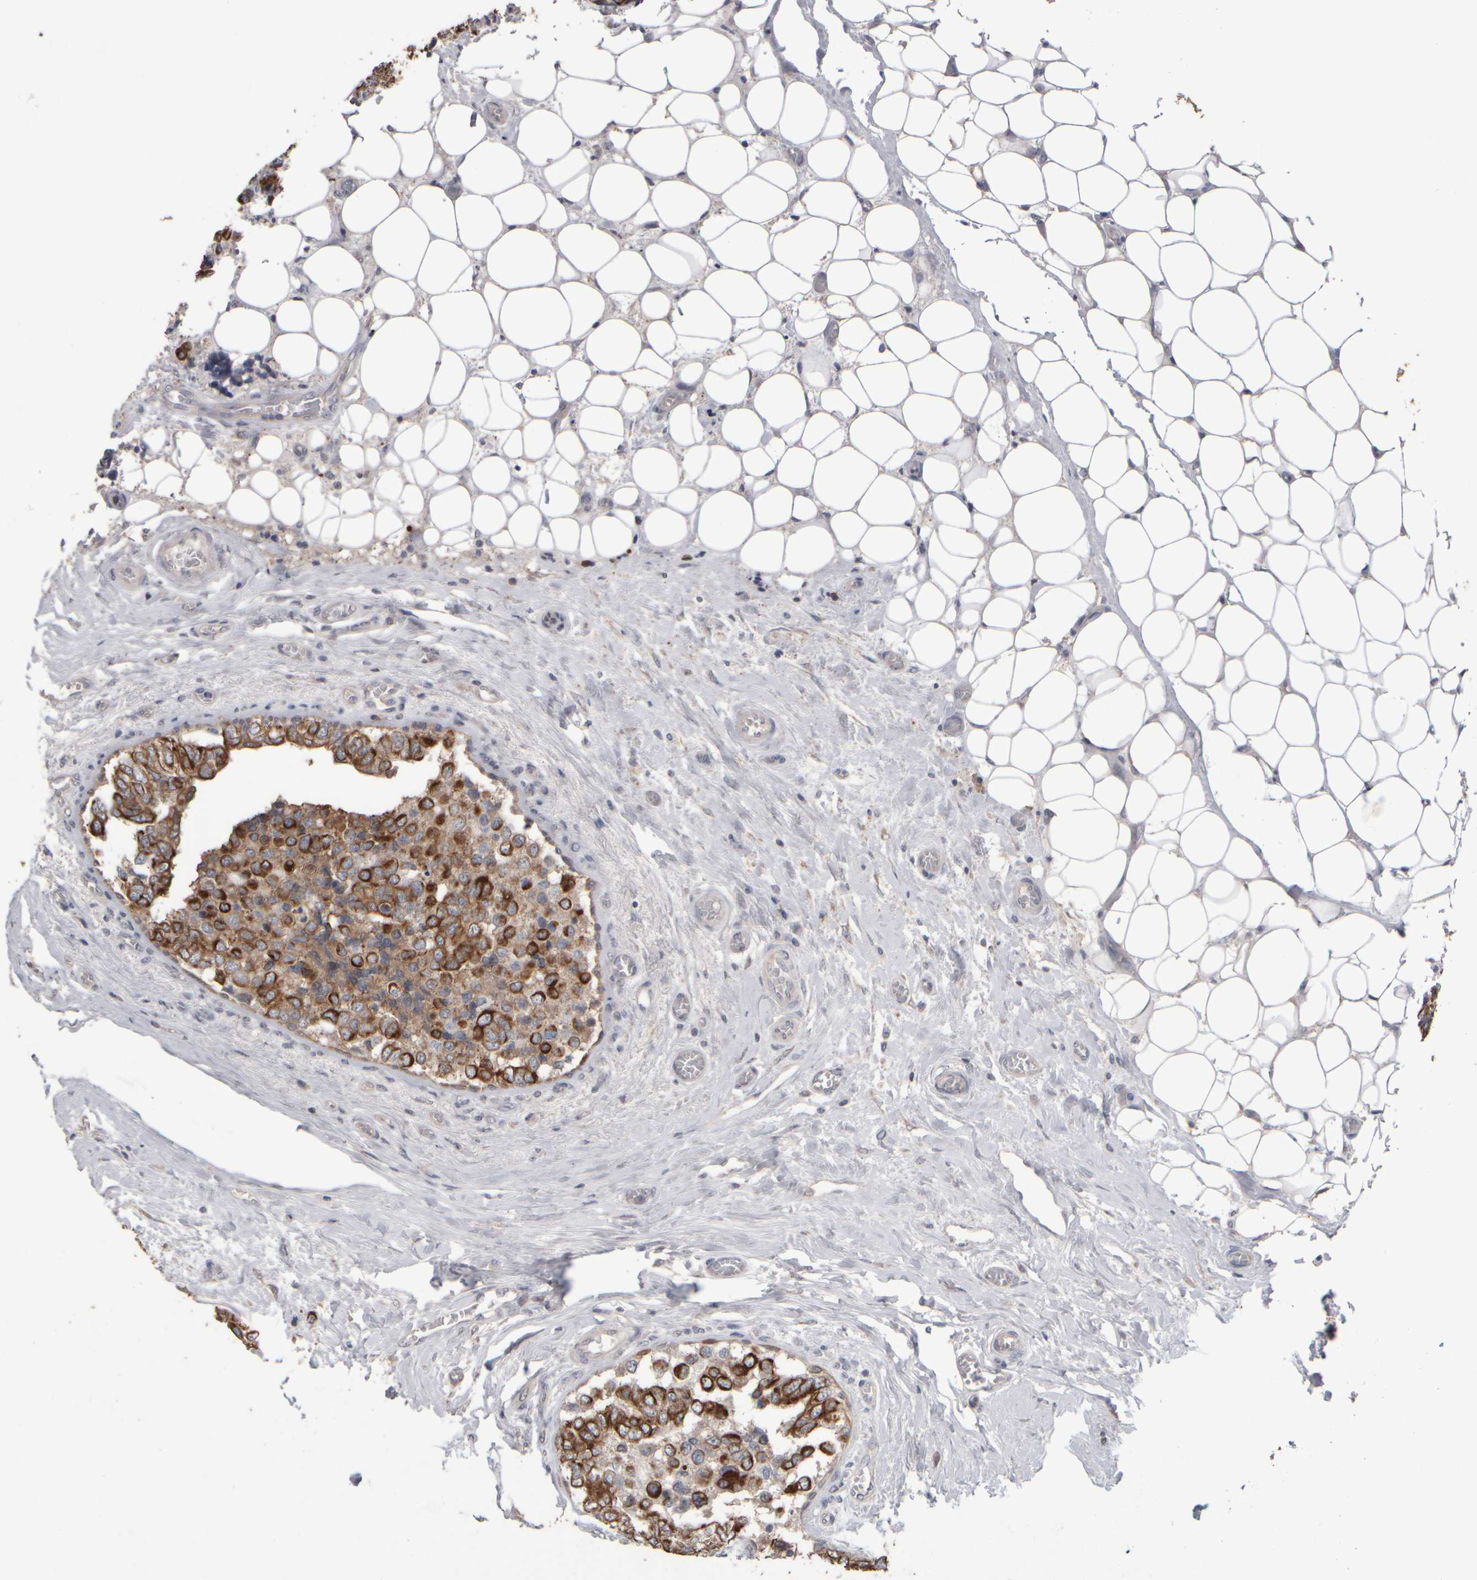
{"staining": {"intensity": "strong", "quantity": ">75%", "location": "cytoplasmic/membranous"}, "tissue": "breast cancer", "cell_type": "Tumor cells", "image_type": "cancer", "snomed": [{"axis": "morphology", "description": "Normal tissue, NOS"}, {"axis": "morphology", "description": "Duct carcinoma"}, {"axis": "topography", "description": "Breast"}], "caption": "The immunohistochemical stain shows strong cytoplasmic/membranous positivity in tumor cells of invasive ductal carcinoma (breast) tissue.", "gene": "EPHX2", "patient": {"sex": "female", "age": 43}}